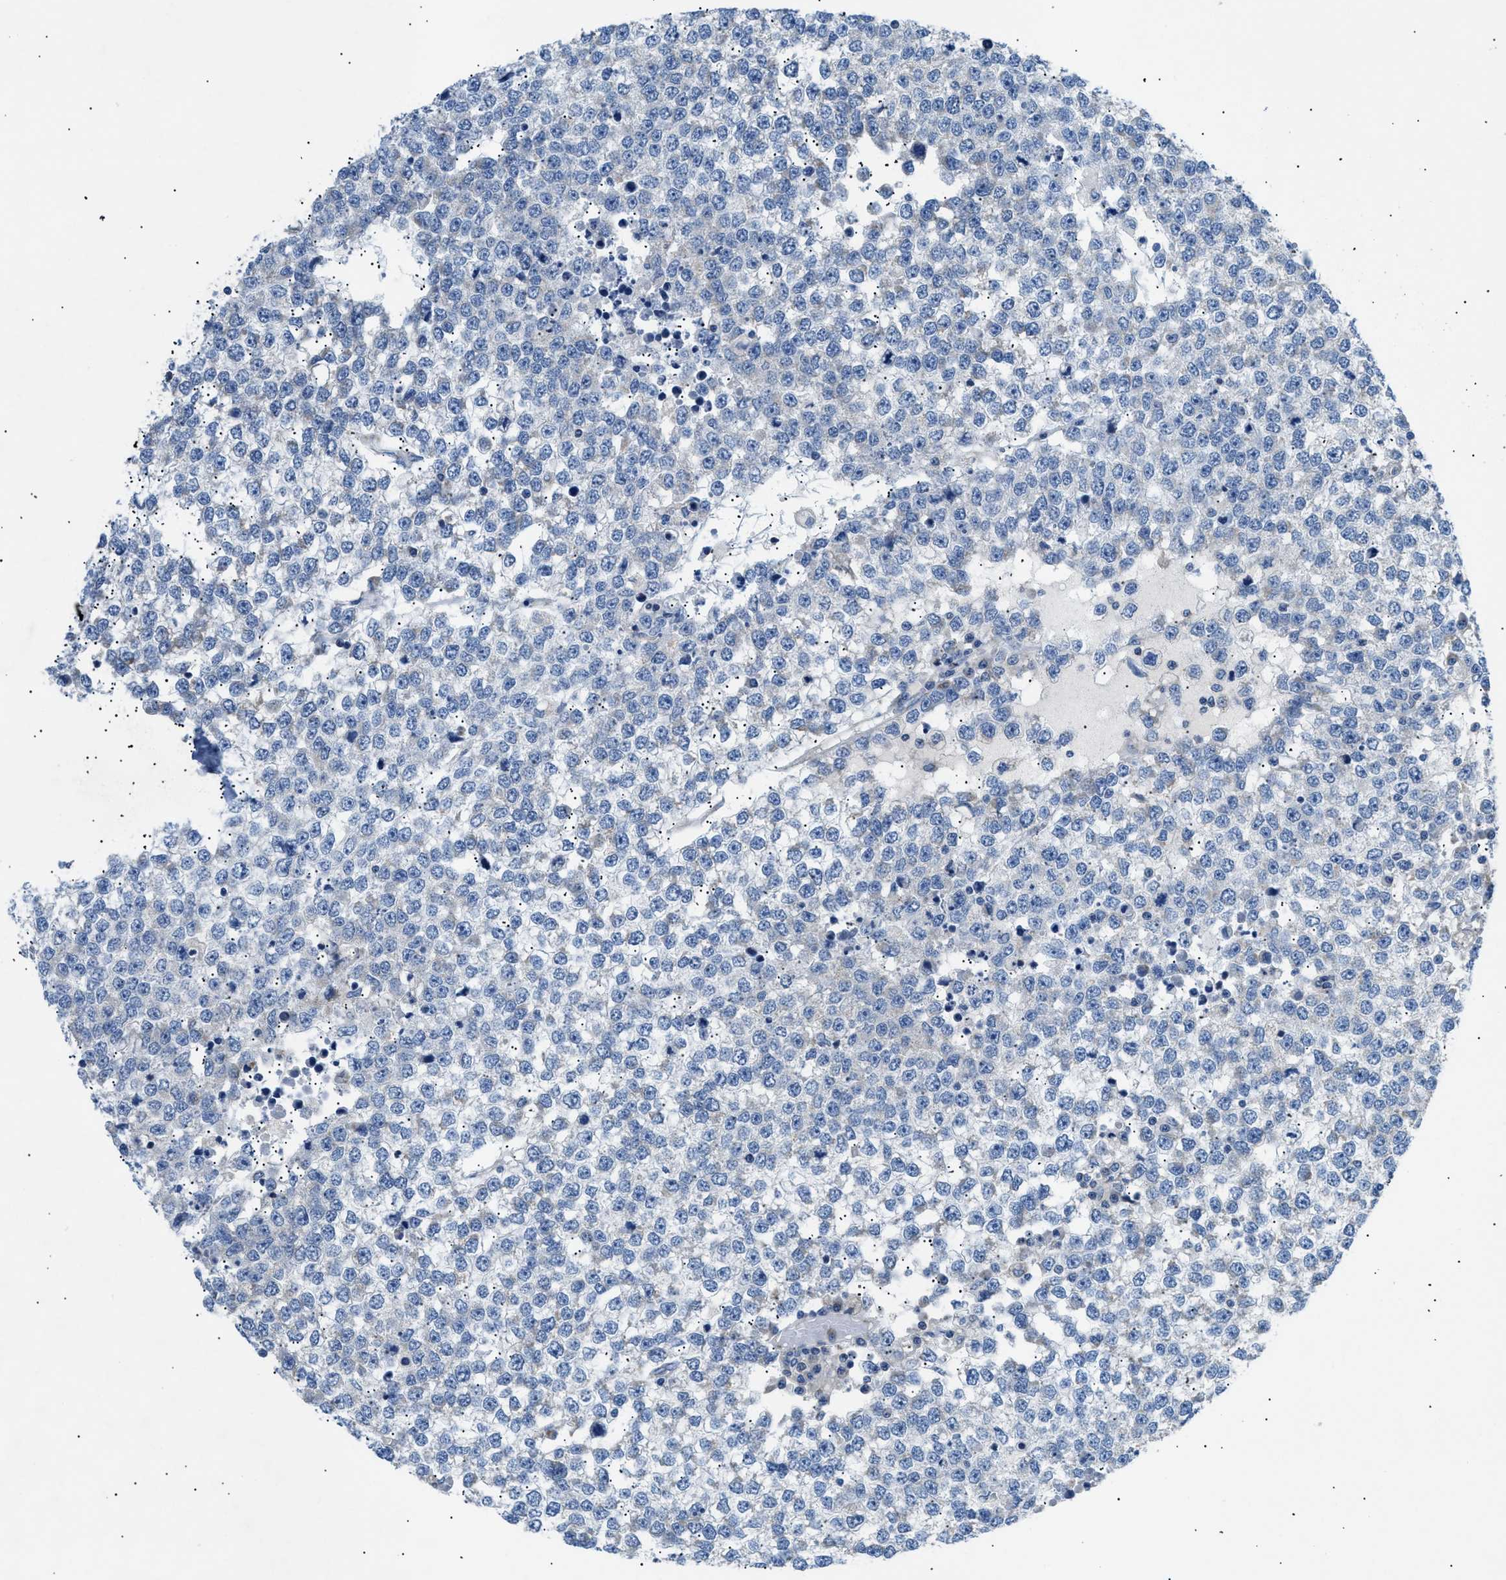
{"staining": {"intensity": "negative", "quantity": "none", "location": "none"}, "tissue": "testis cancer", "cell_type": "Tumor cells", "image_type": "cancer", "snomed": [{"axis": "morphology", "description": "Seminoma, NOS"}, {"axis": "topography", "description": "Testis"}], "caption": "A high-resolution histopathology image shows immunohistochemistry (IHC) staining of testis seminoma, which displays no significant staining in tumor cells.", "gene": "ILDR1", "patient": {"sex": "male", "age": 65}}